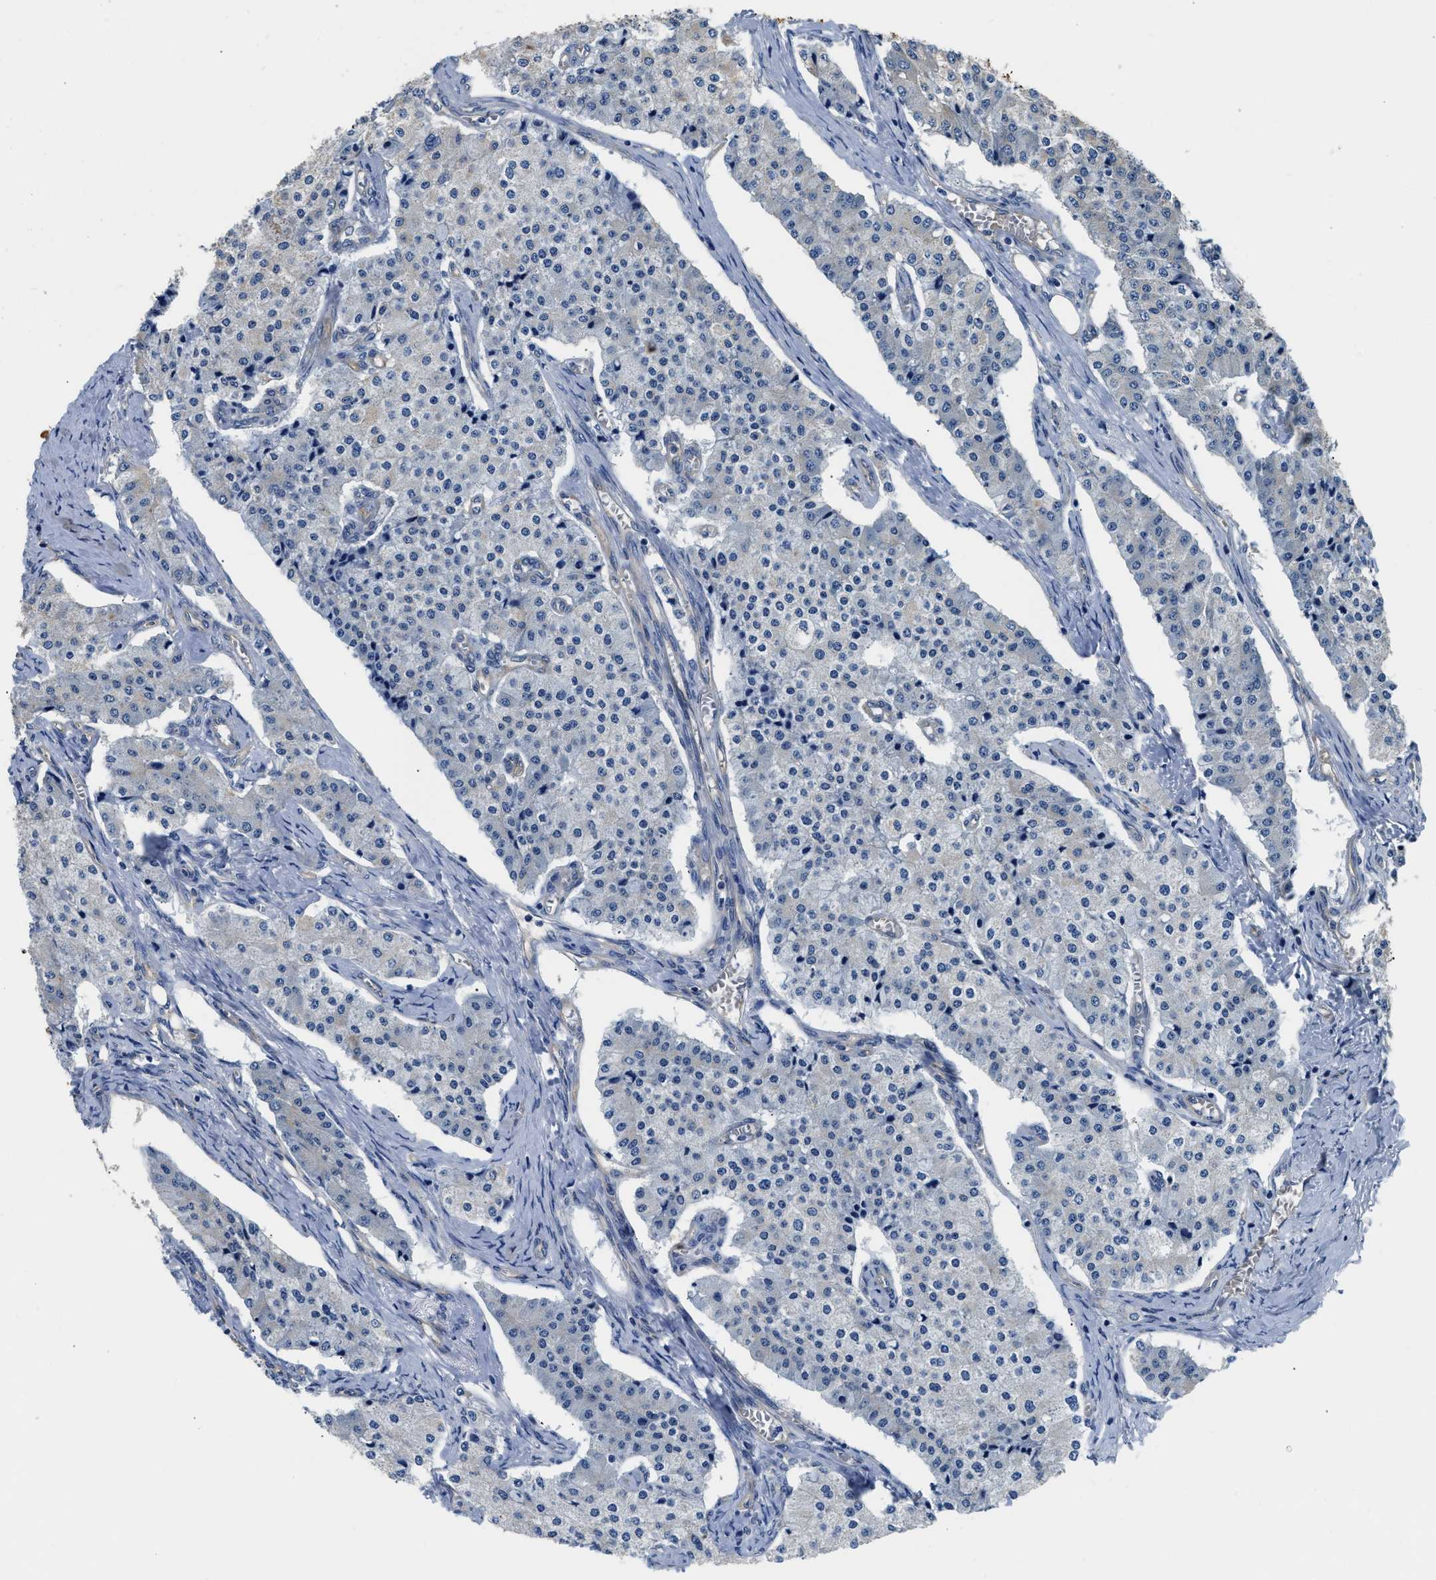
{"staining": {"intensity": "negative", "quantity": "none", "location": "none"}, "tissue": "carcinoid", "cell_type": "Tumor cells", "image_type": "cancer", "snomed": [{"axis": "morphology", "description": "Carcinoid, malignant, NOS"}, {"axis": "topography", "description": "Colon"}], "caption": "This is an immunohistochemistry (IHC) photomicrograph of human carcinoid. There is no positivity in tumor cells.", "gene": "CSDE1", "patient": {"sex": "female", "age": 52}}